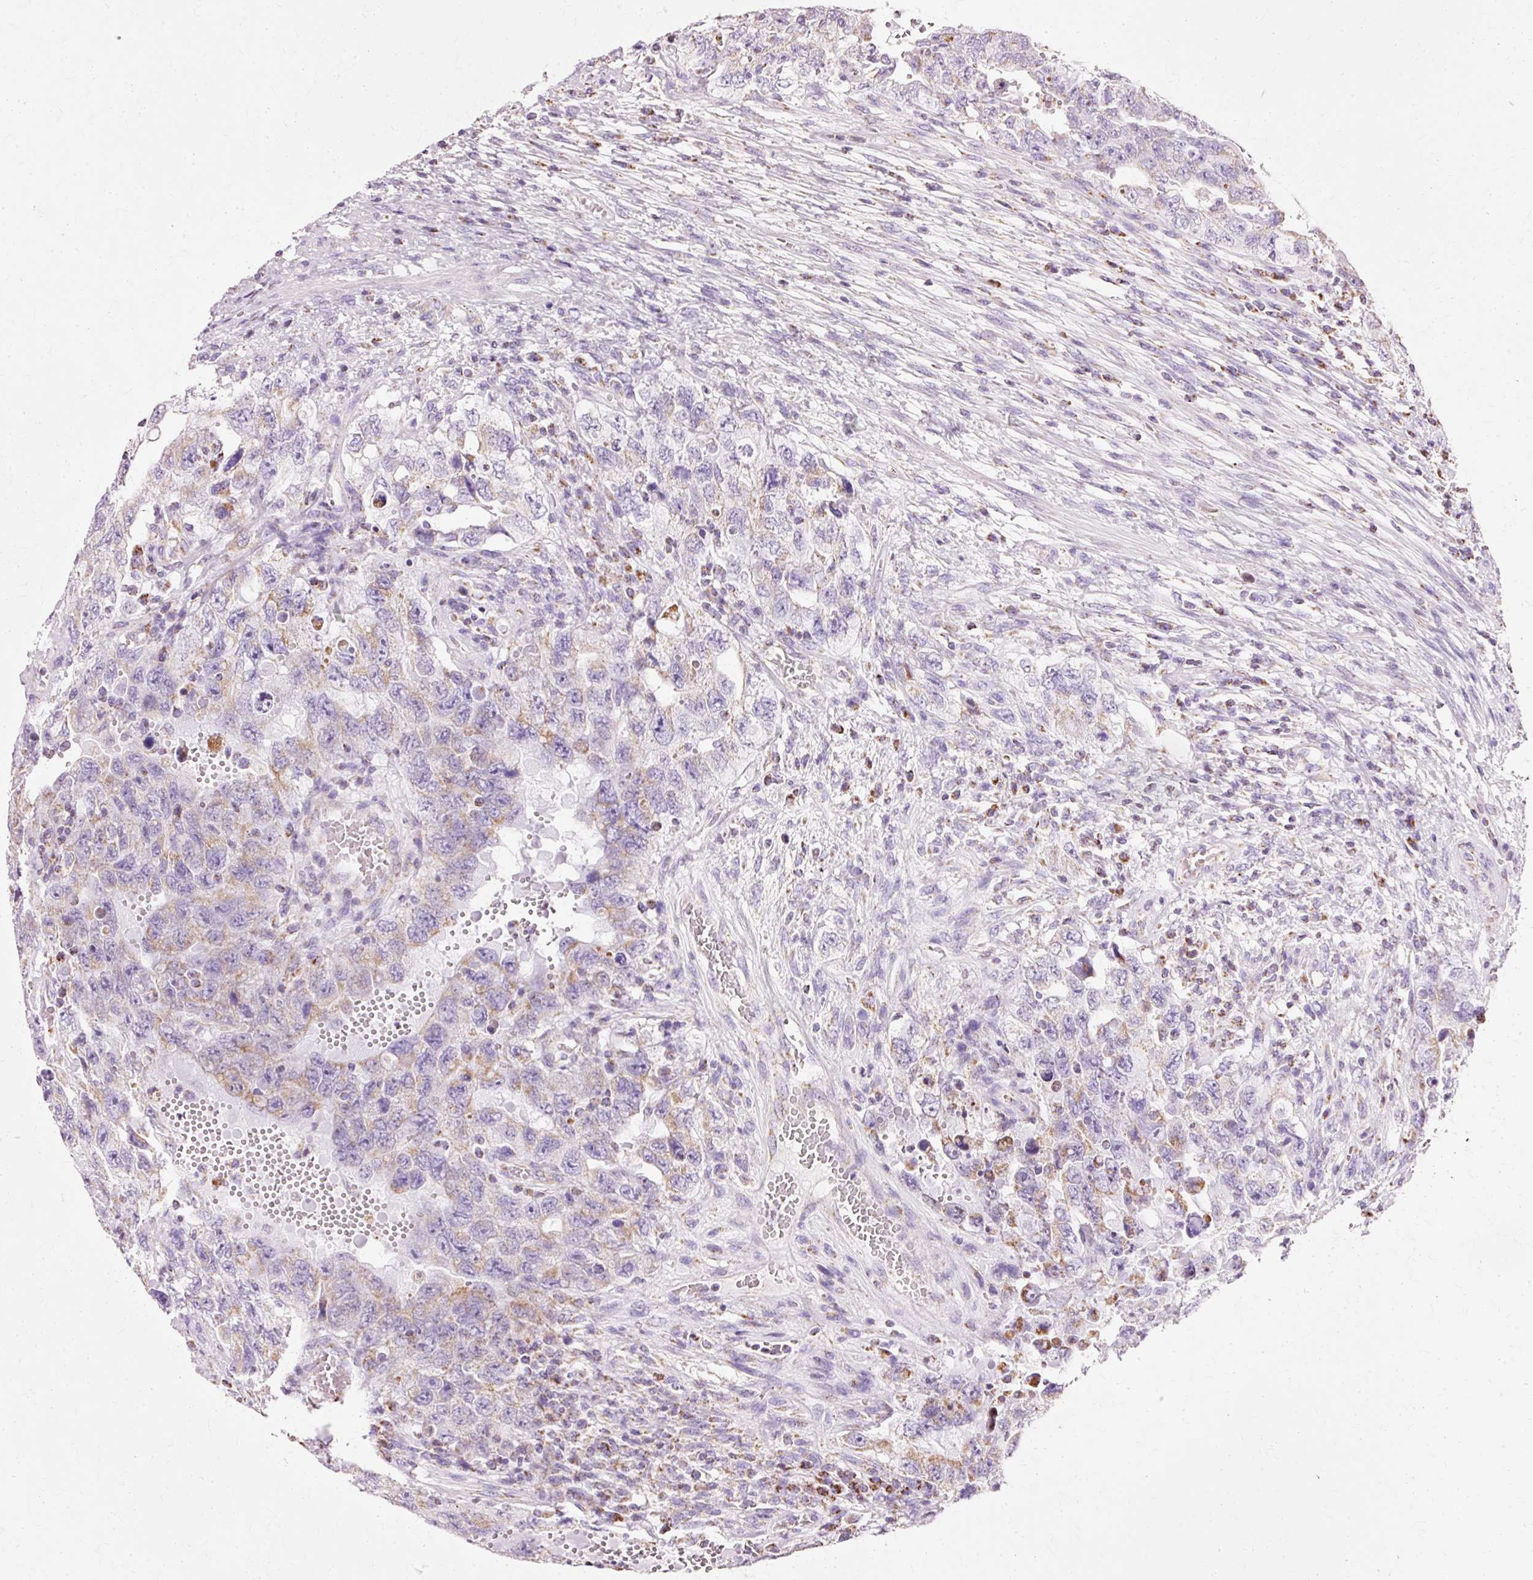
{"staining": {"intensity": "weak", "quantity": "<25%", "location": "cytoplasmic/membranous"}, "tissue": "testis cancer", "cell_type": "Tumor cells", "image_type": "cancer", "snomed": [{"axis": "morphology", "description": "Carcinoma, Embryonal, NOS"}, {"axis": "topography", "description": "Testis"}], "caption": "Human embryonal carcinoma (testis) stained for a protein using immunohistochemistry (IHC) reveals no staining in tumor cells.", "gene": "ATP5PO", "patient": {"sex": "male", "age": 26}}